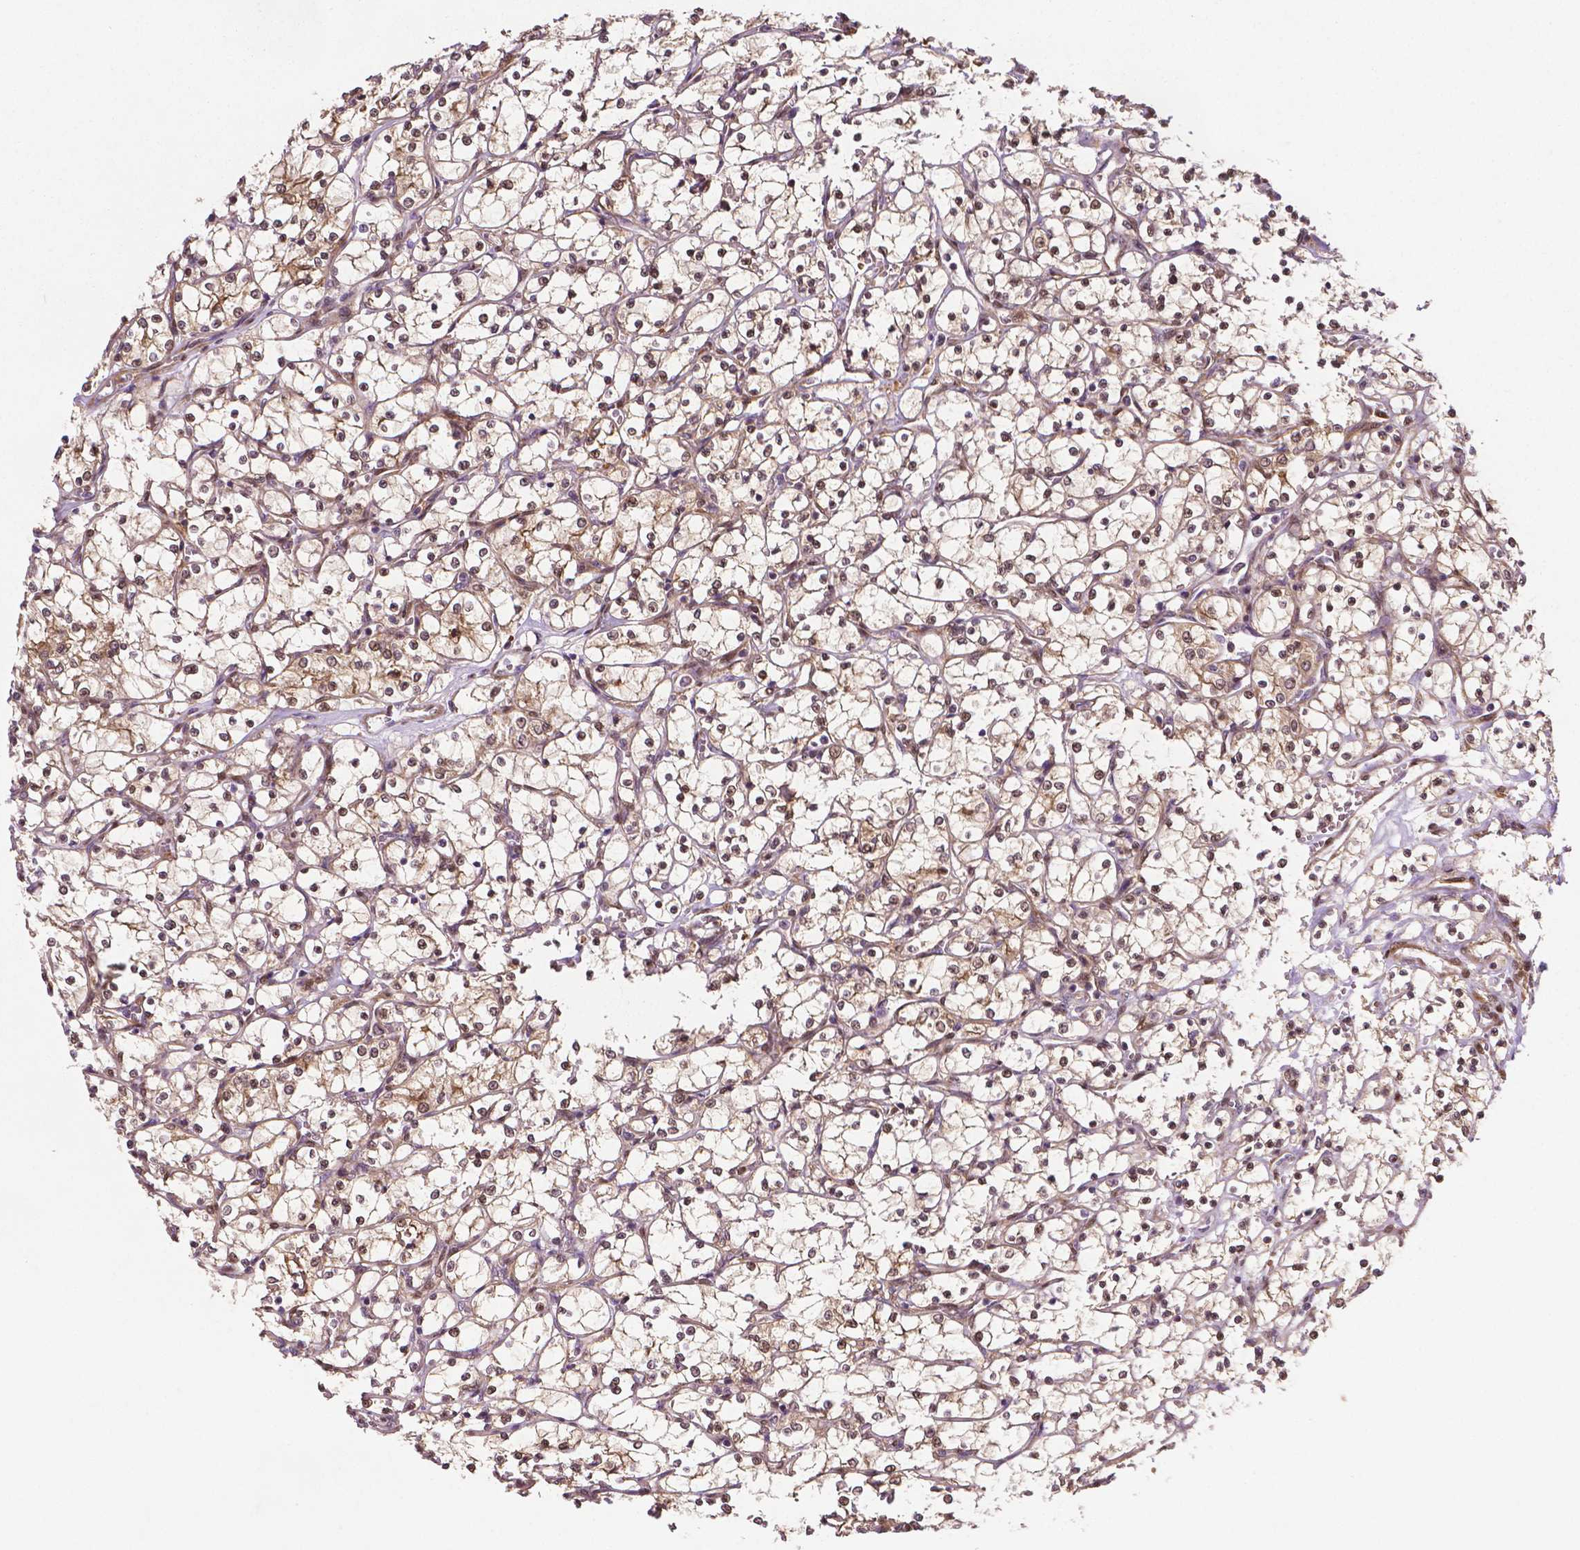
{"staining": {"intensity": "weak", "quantity": ">75%", "location": "cytoplasmic/membranous,nuclear"}, "tissue": "renal cancer", "cell_type": "Tumor cells", "image_type": "cancer", "snomed": [{"axis": "morphology", "description": "Adenocarcinoma, NOS"}, {"axis": "topography", "description": "Kidney"}], "caption": "IHC photomicrograph of neoplastic tissue: renal adenocarcinoma stained using IHC reveals low levels of weak protein expression localized specifically in the cytoplasmic/membranous and nuclear of tumor cells, appearing as a cytoplasmic/membranous and nuclear brown color.", "gene": "YAP1", "patient": {"sex": "female", "age": 69}}